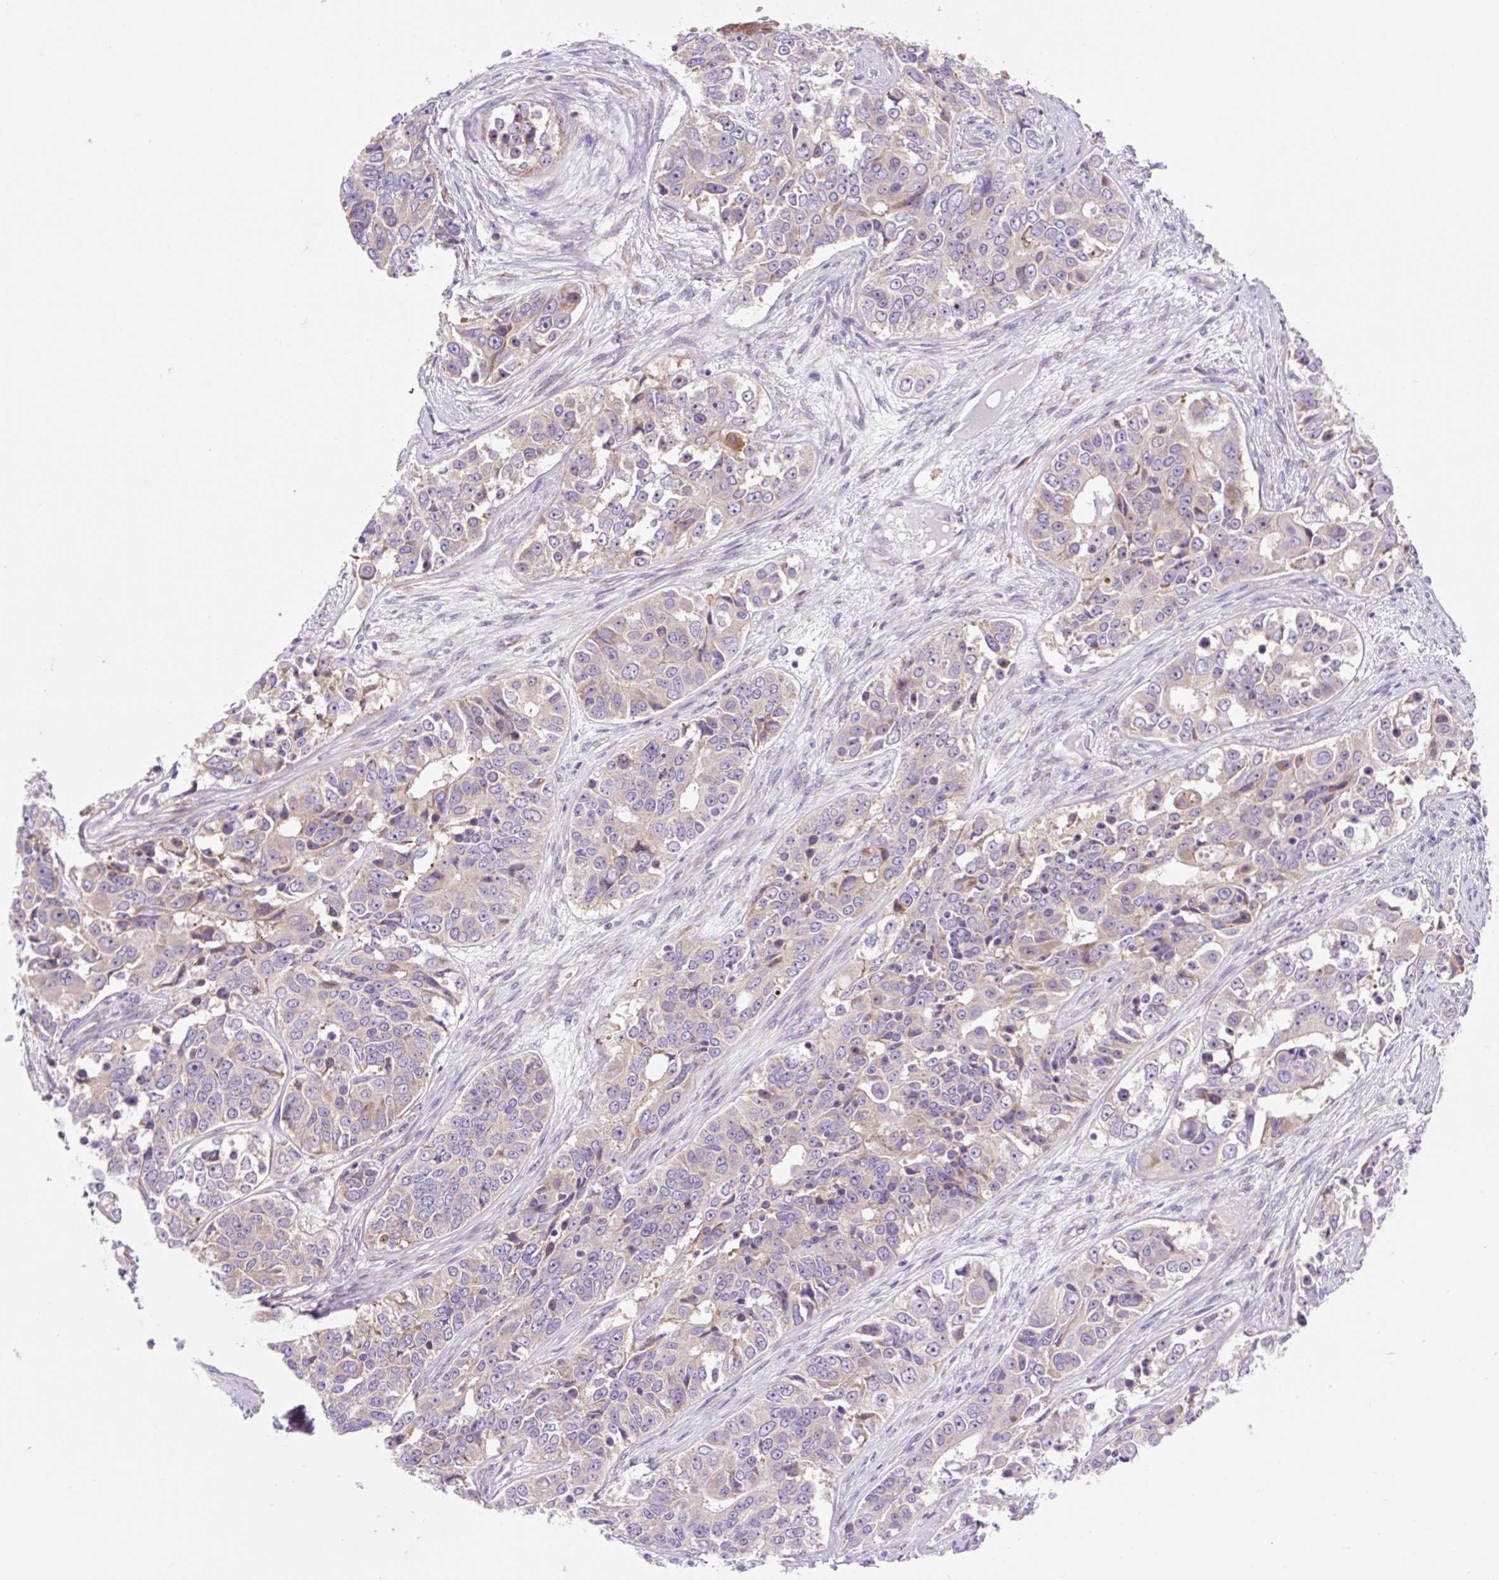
{"staining": {"intensity": "weak", "quantity": "25%-75%", "location": "cytoplasmic/membranous"}, "tissue": "ovarian cancer", "cell_type": "Tumor cells", "image_type": "cancer", "snomed": [{"axis": "morphology", "description": "Carcinoma, endometroid"}, {"axis": "topography", "description": "Ovary"}], "caption": "The immunohistochemical stain labels weak cytoplasmic/membranous expression in tumor cells of ovarian endometroid carcinoma tissue.", "gene": "GPR45", "patient": {"sex": "female", "age": 51}}